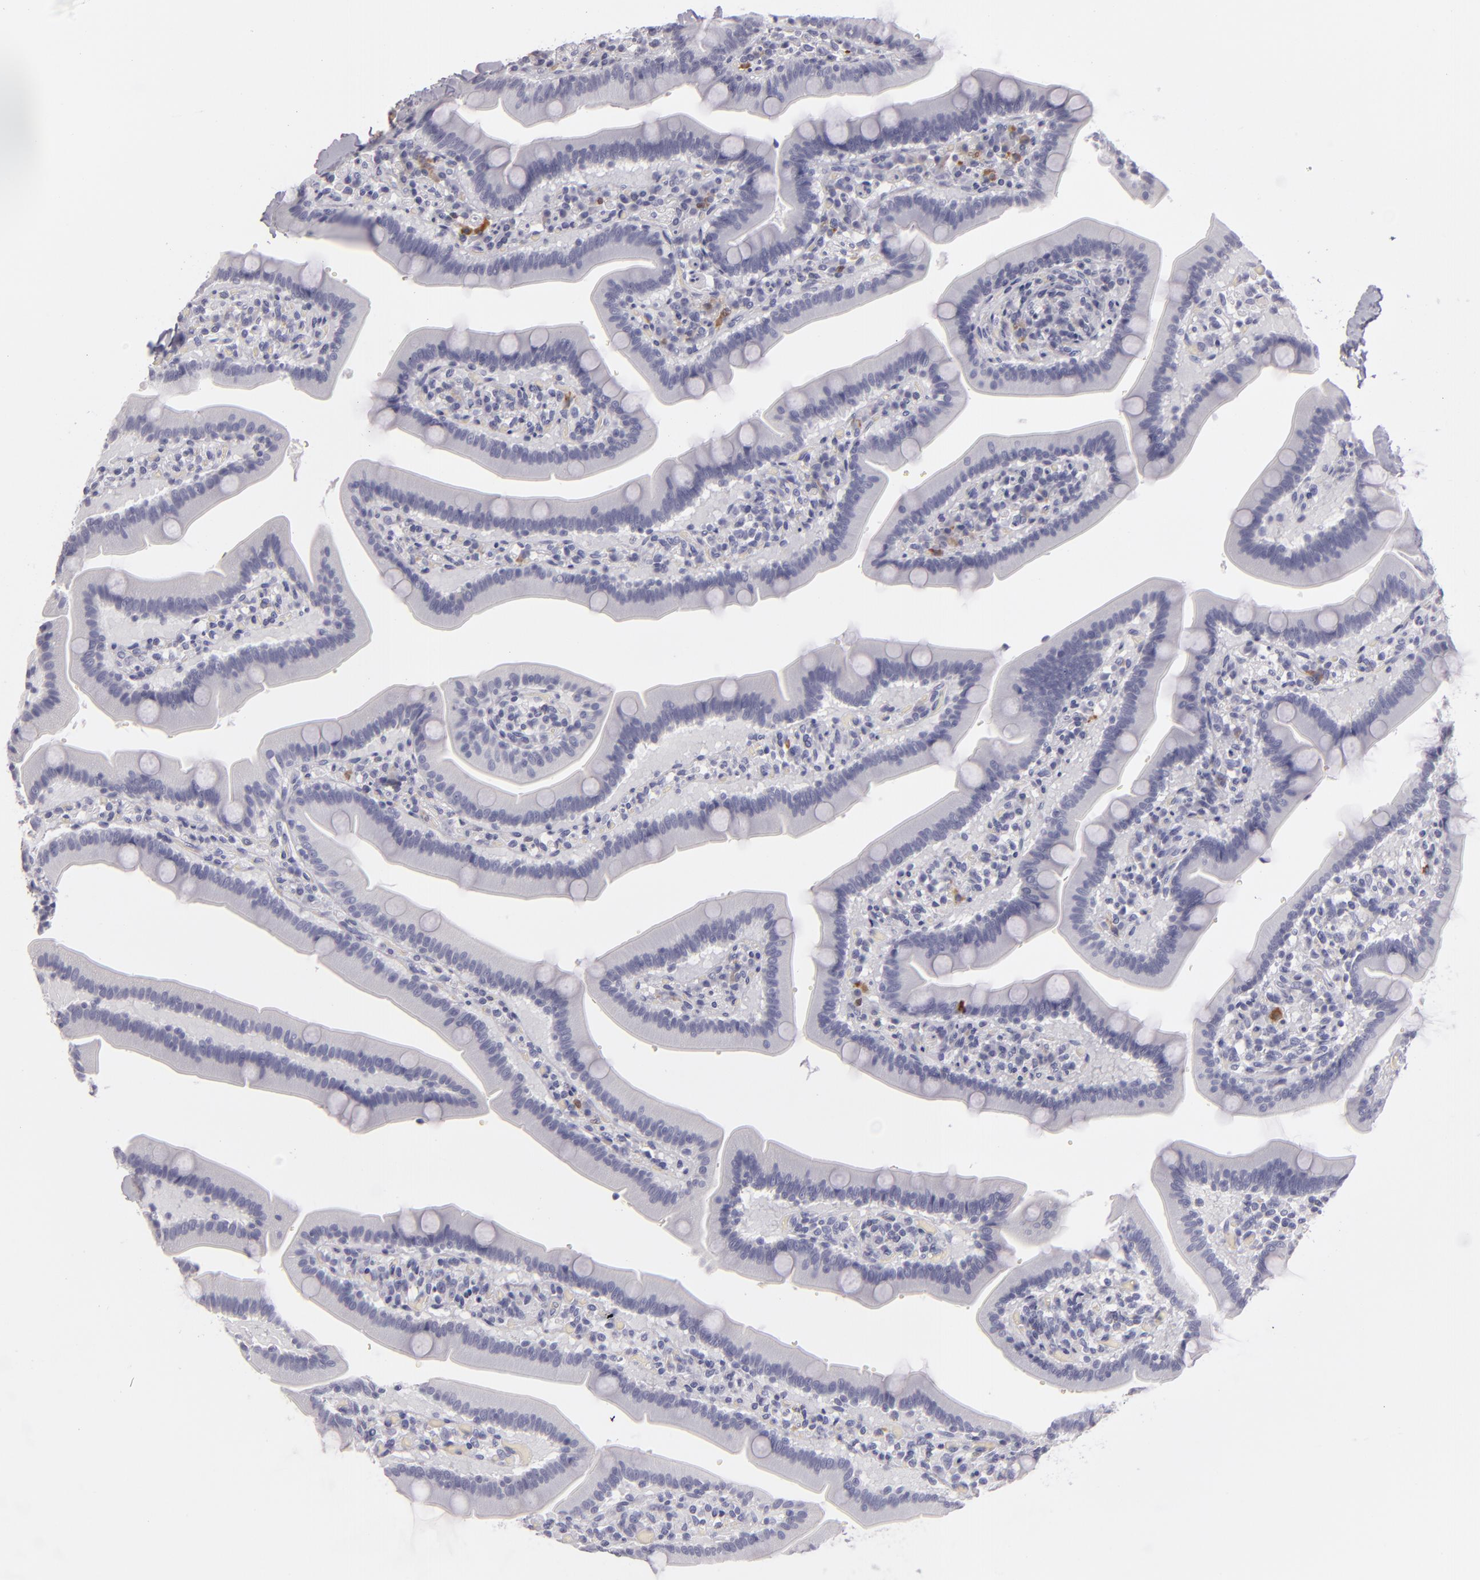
{"staining": {"intensity": "negative", "quantity": "none", "location": "none"}, "tissue": "duodenum", "cell_type": "Glandular cells", "image_type": "normal", "snomed": [{"axis": "morphology", "description": "Normal tissue, NOS"}, {"axis": "topography", "description": "Duodenum"}], "caption": "IHC micrograph of unremarkable human duodenum stained for a protein (brown), which reveals no staining in glandular cells. (DAB IHC, high magnification).", "gene": "F13A1", "patient": {"sex": "male", "age": 66}}